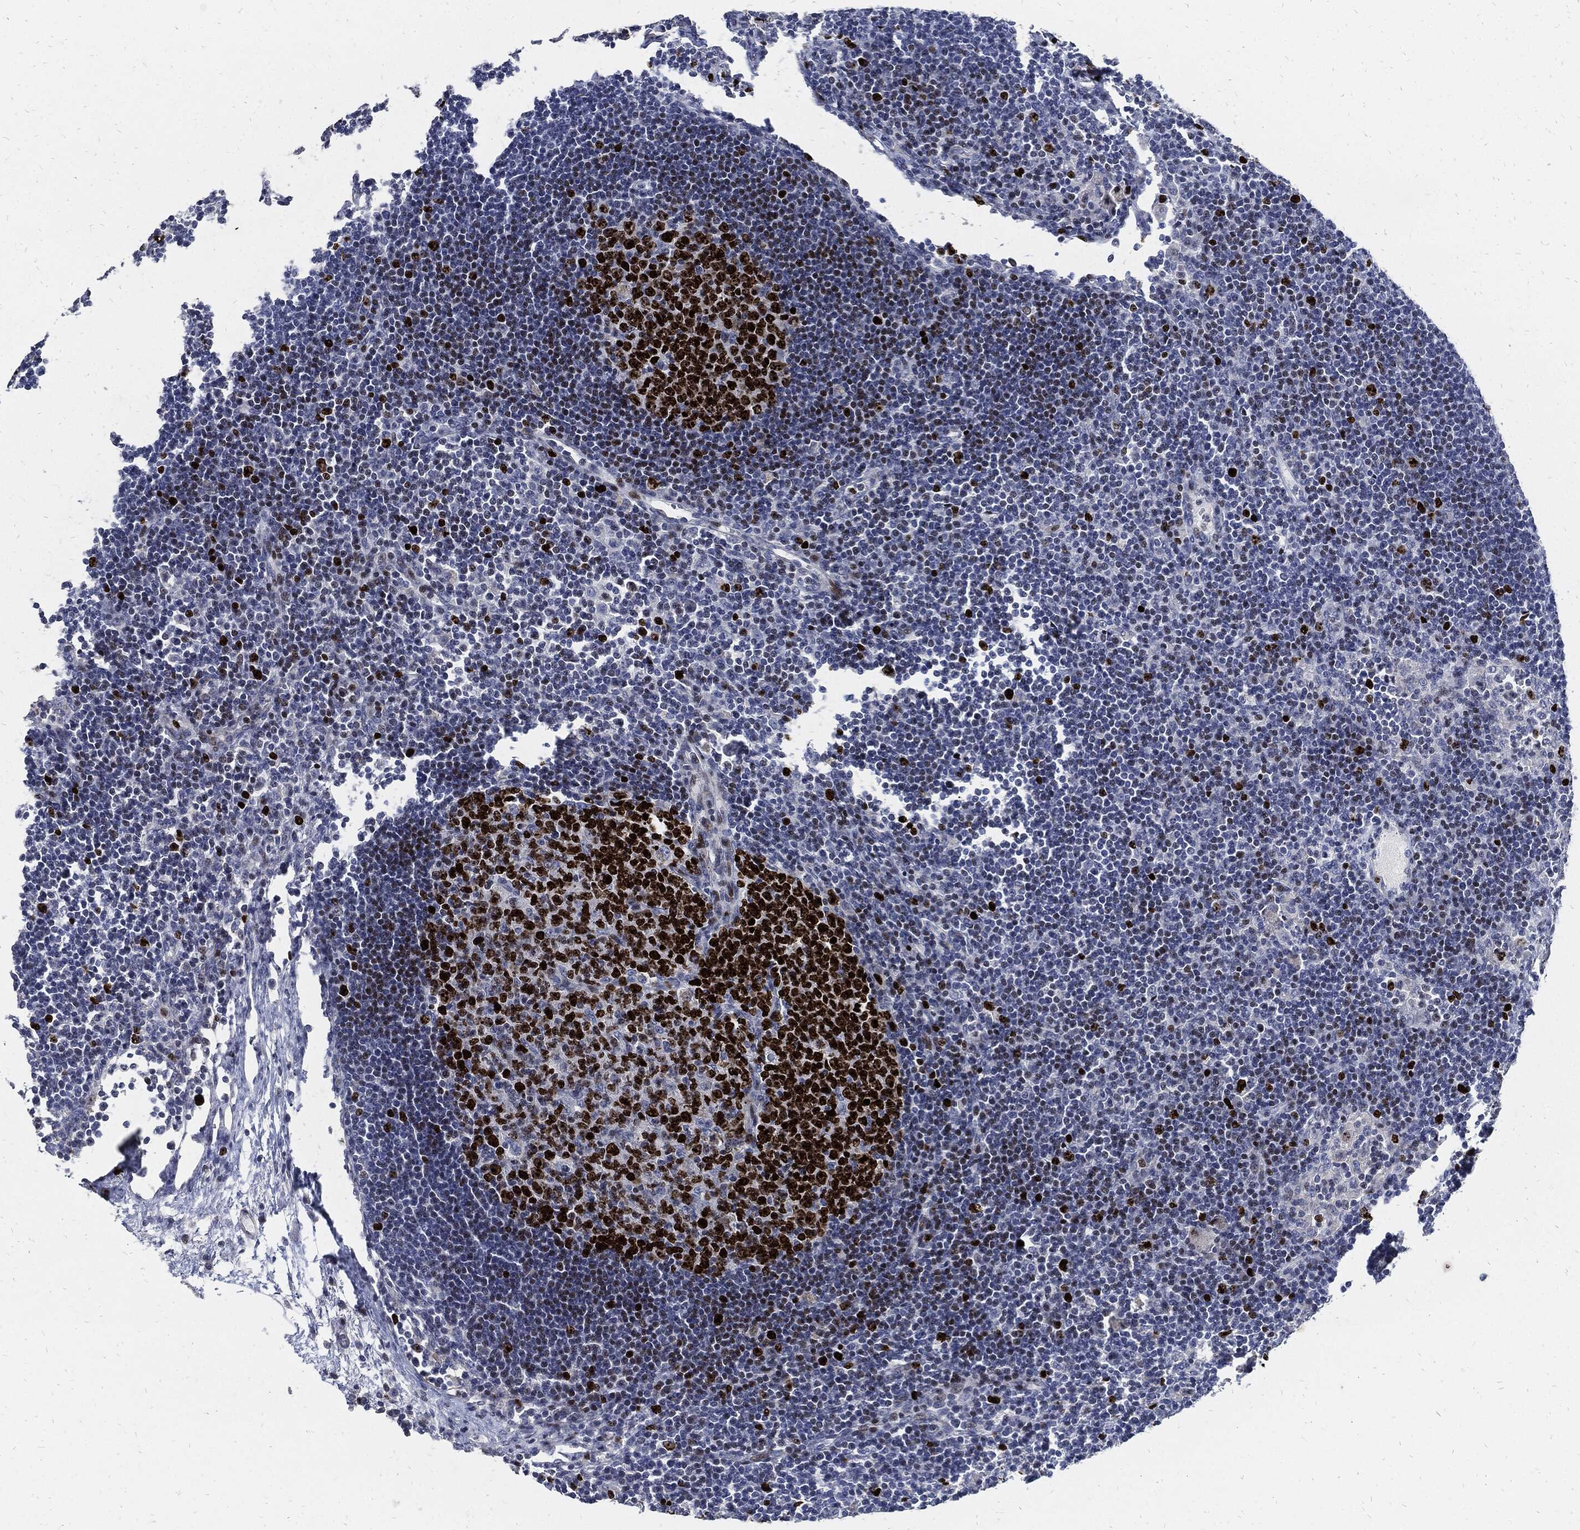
{"staining": {"intensity": "strong", "quantity": ">75%", "location": "nuclear"}, "tissue": "lymph node", "cell_type": "Germinal center cells", "image_type": "normal", "snomed": [{"axis": "morphology", "description": "Normal tissue, NOS"}, {"axis": "topography", "description": "Lymph node"}], "caption": "Protein expression analysis of unremarkable human lymph node reveals strong nuclear staining in about >75% of germinal center cells.", "gene": "MKI67", "patient": {"sex": "female", "age": 67}}